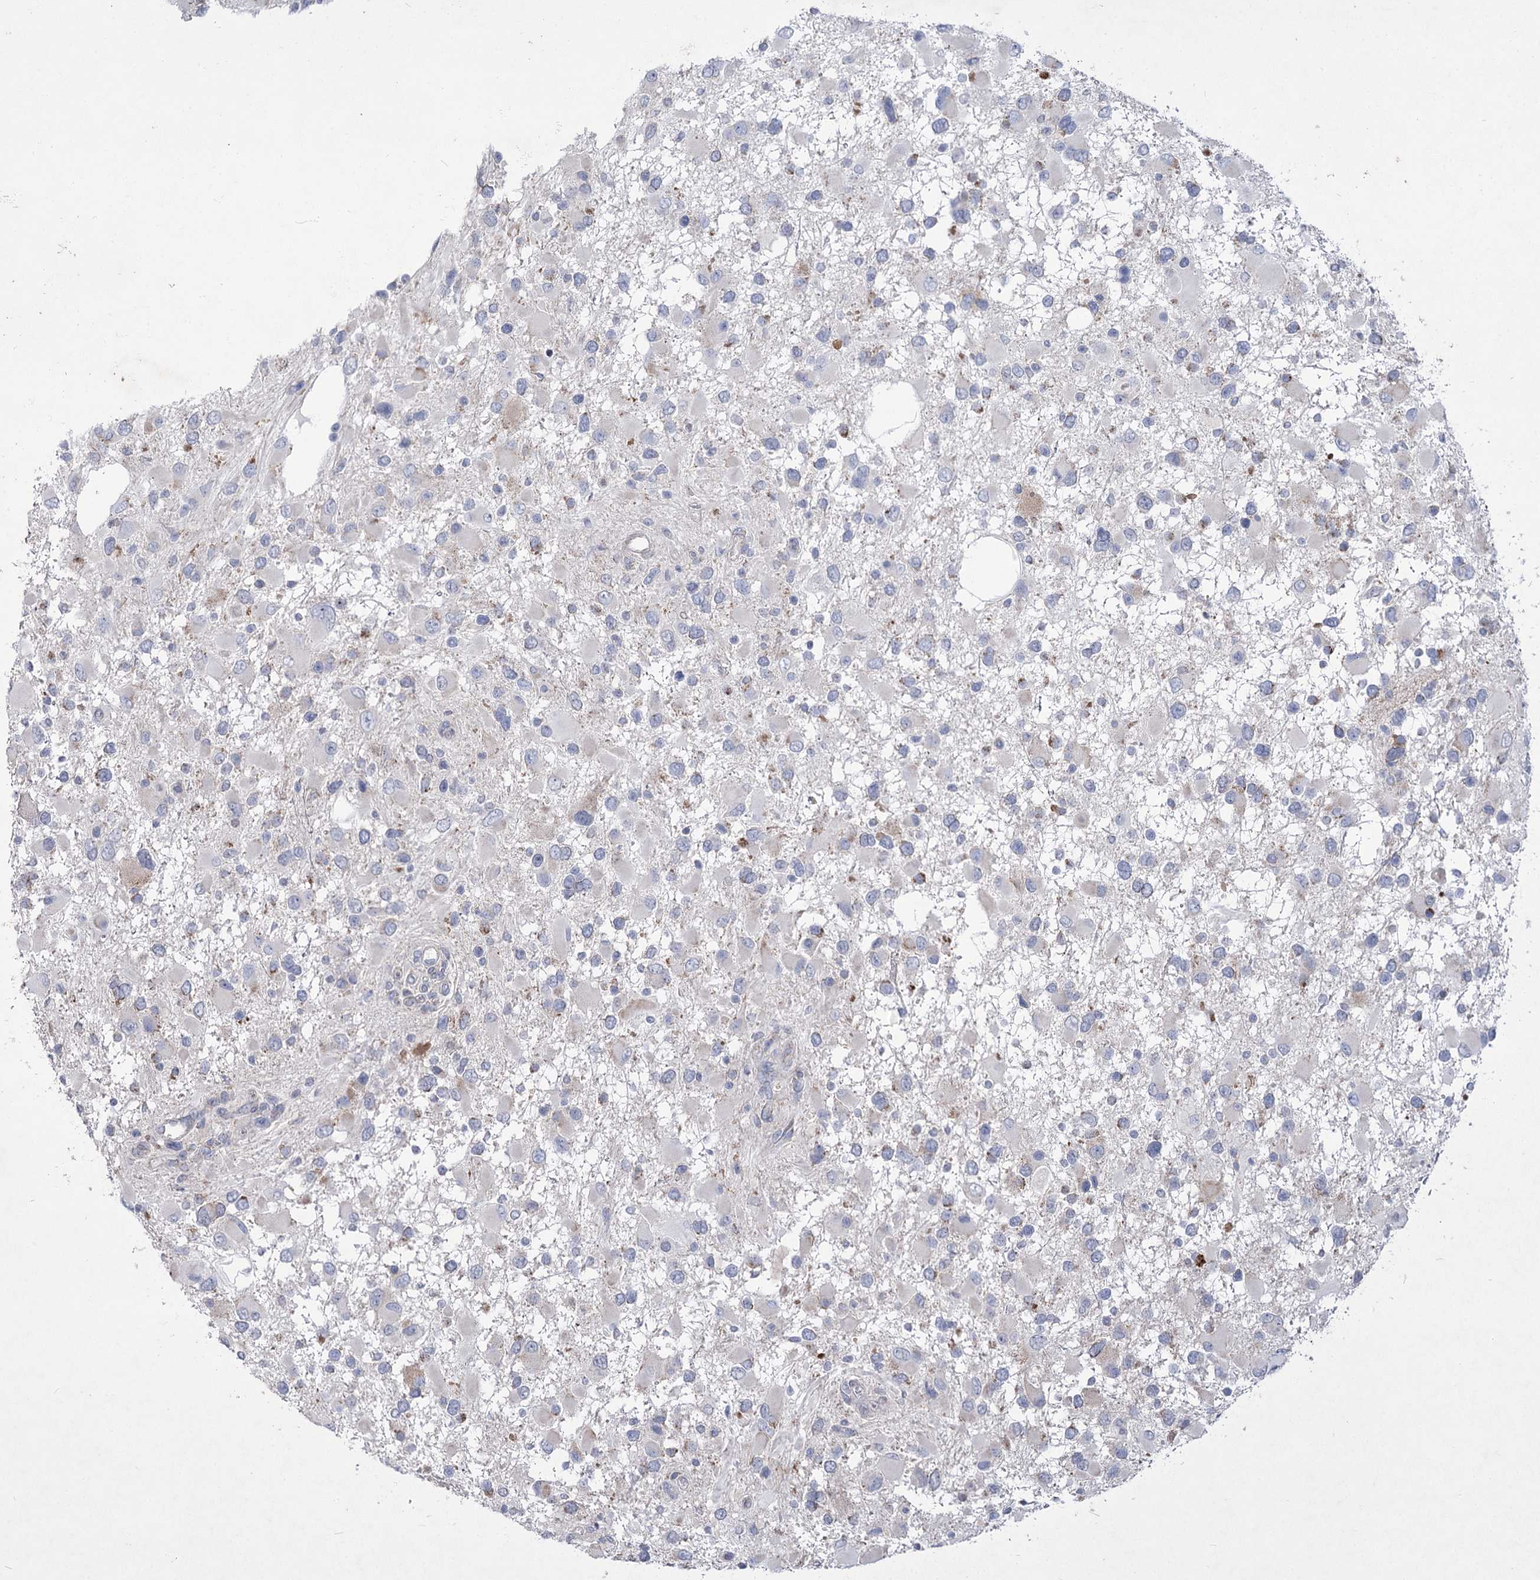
{"staining": {"intensity": "negative", "quantity": "none", "location": "none"}, "tissue": "glioma", "cell_type": "Tumor cells", "image_type": "cancer", "snomed": [{"axis": "morphology", "description": "Glioma, malignant, High grade"}, {"axis": "topography", "description": "Brain"}], "caption": "Human malignant glioma (high-grade) stained for a protein using IHC exhibits no expression in tumor cells.", "gene": "PDHB", "patient": {"sex": "male", "age": 53}}